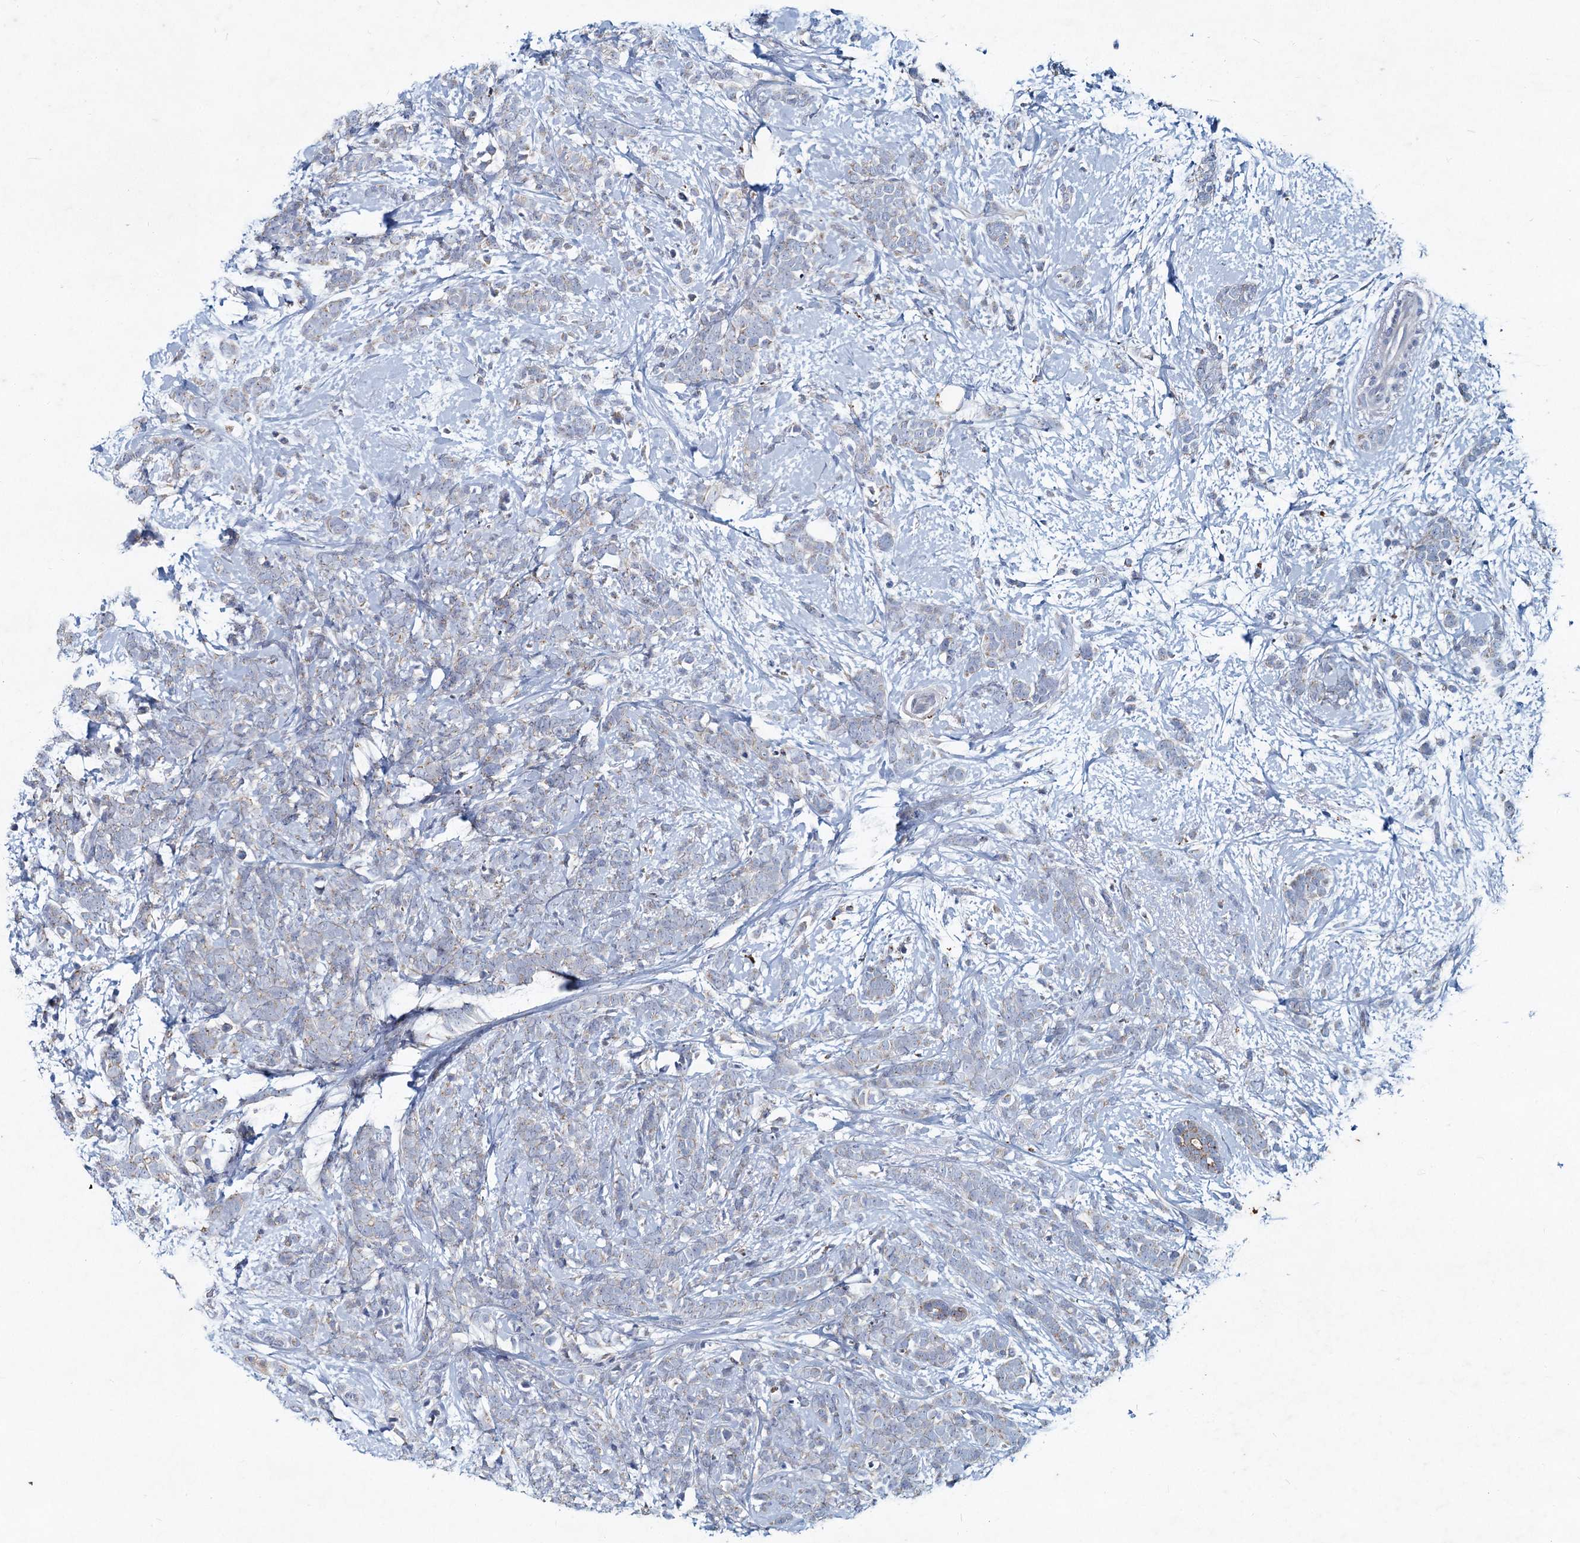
{"staining": {"intensity": "negative", "quantity": "none", "location": "none"}, "tissue": "breast cancer", "cell_type": "Tumor cells", "image_type": "cancer", "snomed": [{"axis": "morphology", "description": "Lobular carcinoma"}, {"axis": "topography", "description": "Breast"}], "caption": "The image shows no staining of tumor cells in breast cancer (lobular carcinoma).", "gene": "TMX2", "patient": {"sex": "female", "age": 58}}